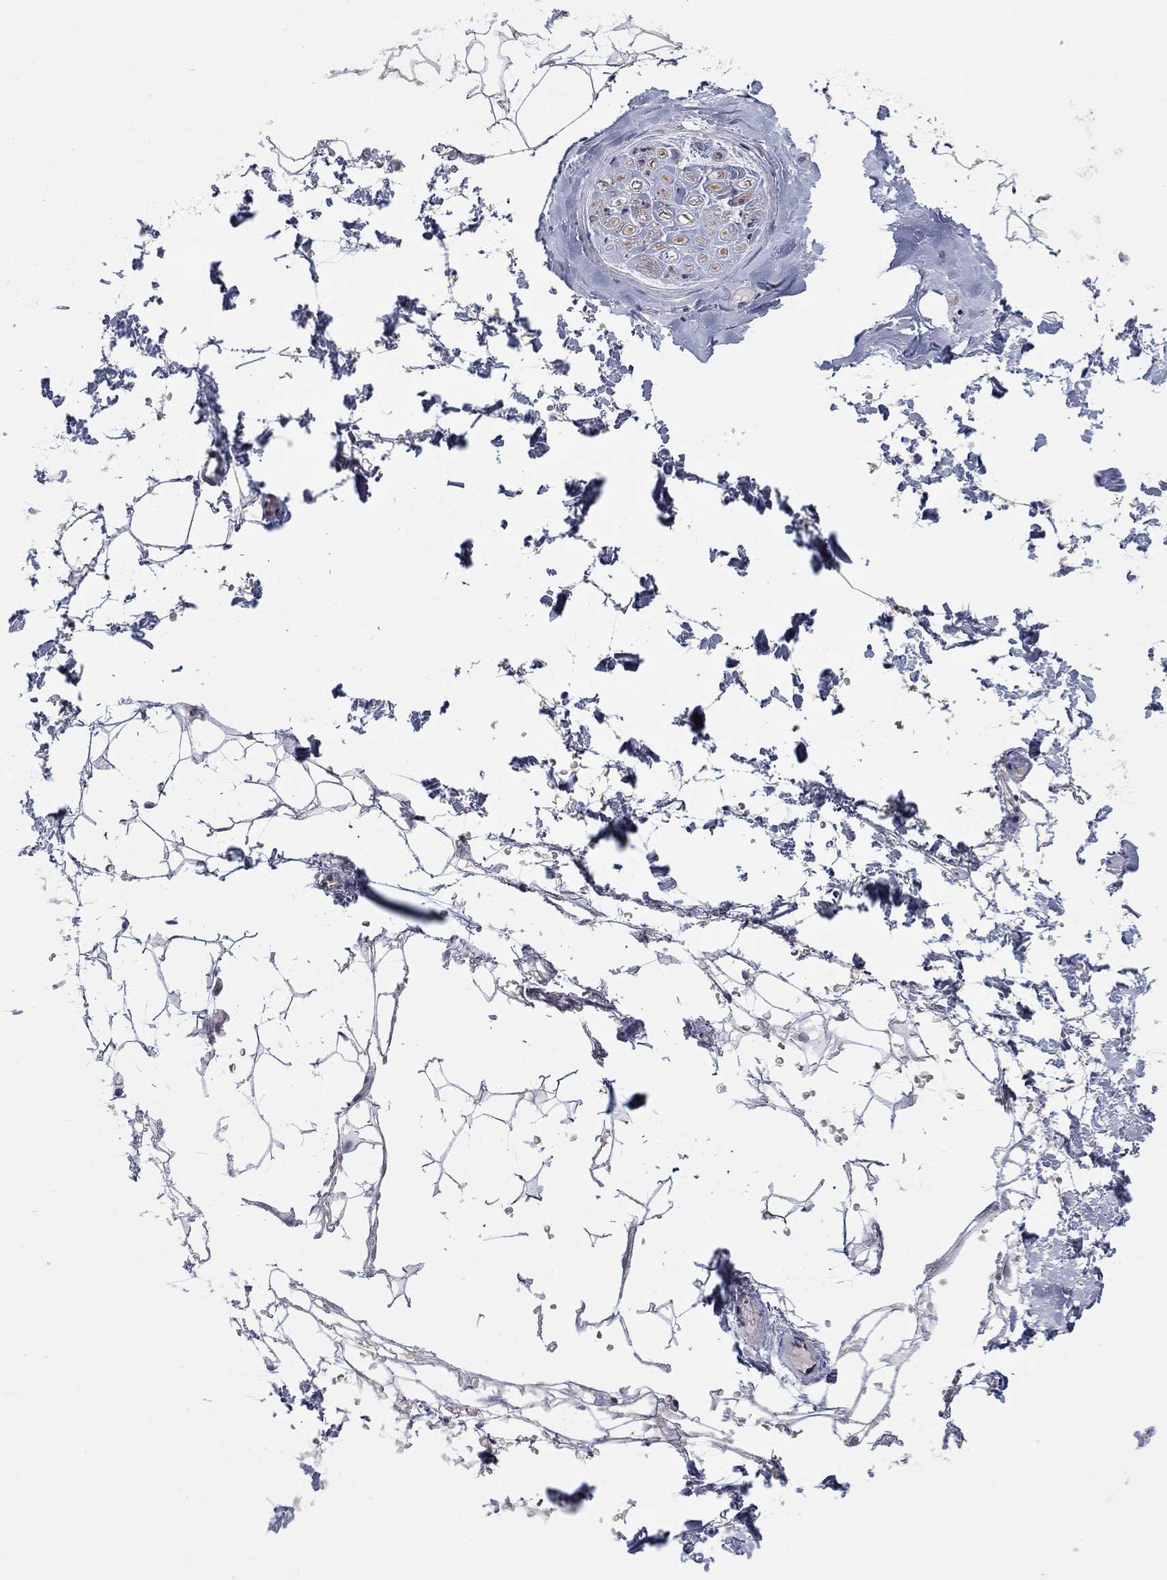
{"staining": {"intensity": "negative", "quantity": "none", "location": "none"}, "tissue": "adipose tissue", "cell_type": "Adipocytes", "image_type": "normal", "snomed": [{"axis": "morphology", "description": "Normal tissue, NOS"}, {"axis": "topography", "description": "Skin"}, {"axis": "topography", "description": "Peripheral nerve tissue"}], "caption": "The photomicrograph exhibits no significant staining in adipocytes of adipose tissue. (IHC, brightfield microscopy, high magnification).", "gene": "TTC21B", "patient": {"sex": "female", "age": 56}}